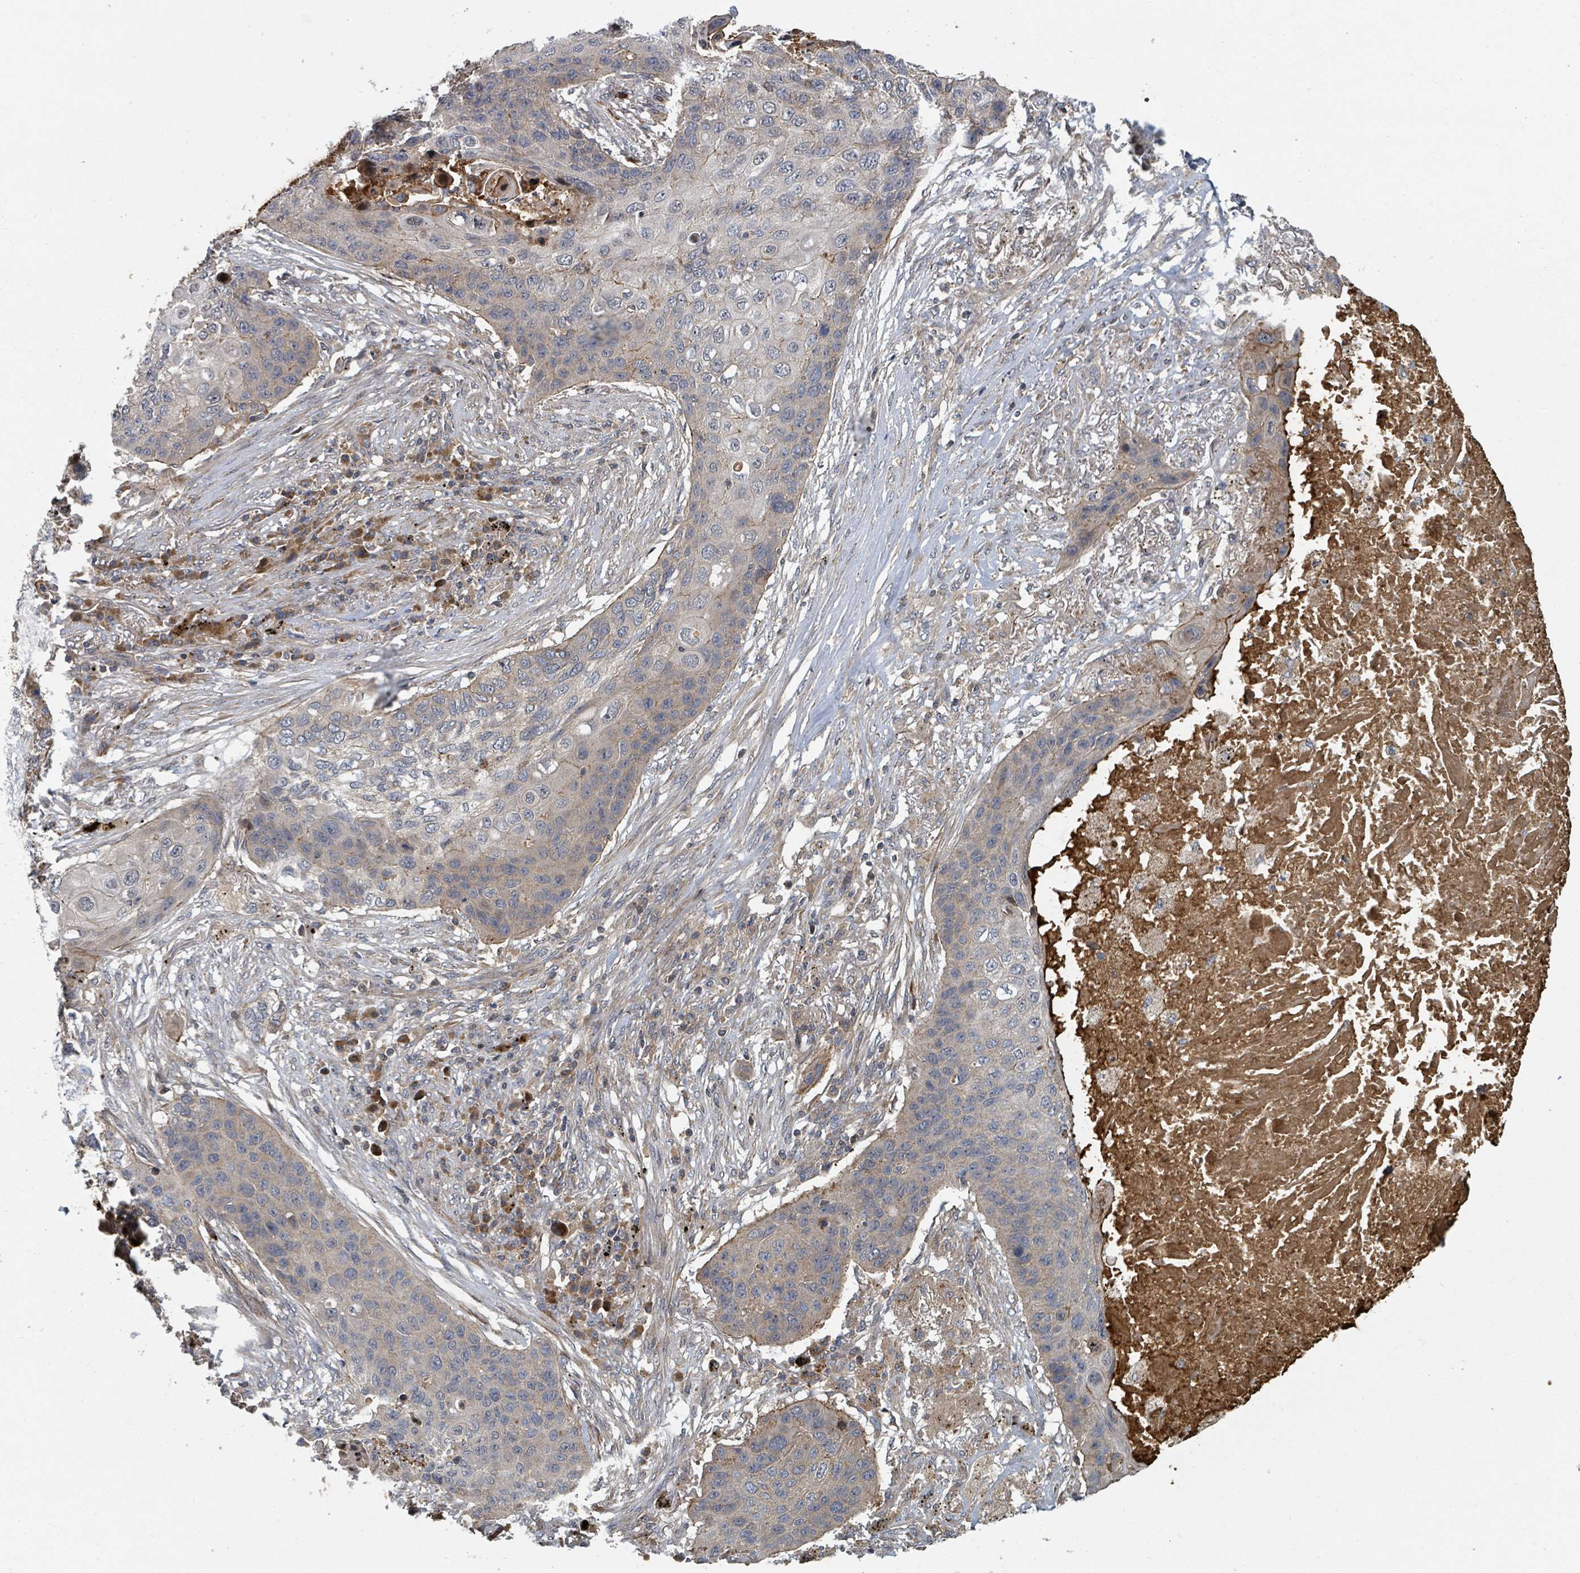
{"staining": {"intensity": "weak", "quantity": "<25%", "location": "cytoplasmic/membranous"}, "tissue": "lung cancer", "cell_type": "Tumor cells", "image_type": "cancer", "snomed": [{"axis": "morphology", "description": "Squamous cell carcinoma, NOS"}, {"axis": "topography", "description": "Lung"}], "caption": "Tumor cells show no significant positivity in lung squamous cell carcinoma.", "gene": "DPM1", "patient": {"sex": "female", "age": 63}}